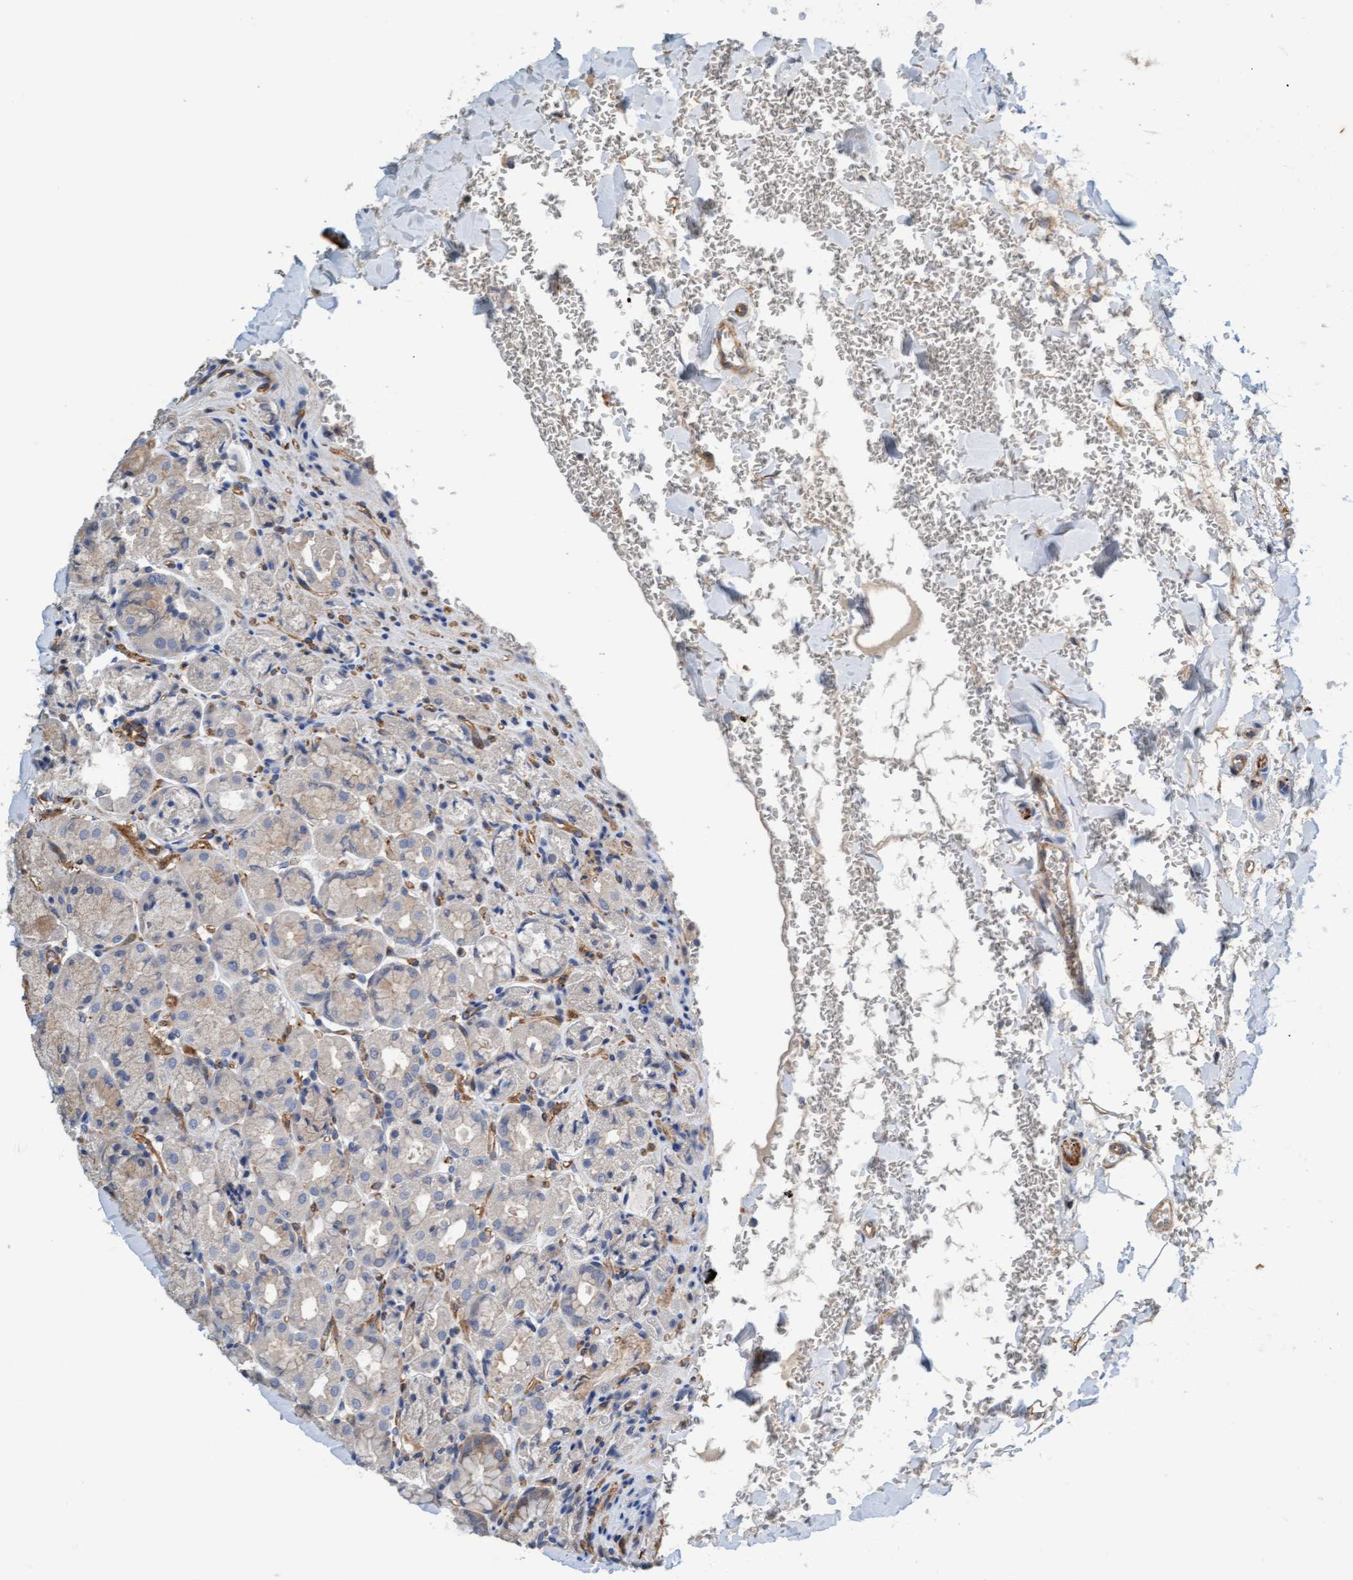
{"staining": {"intensity": "negative", "quantity": "none", "location": "none"}, "tissue": "stomach", "cell_type": "Glandular cells", "image_type": "normal", "snomed": [{"axis": "morphology", "description": "Normal tissue, NOS"}, {"axis": "topography", "description": "Stomach"}], "caption": "The image displays no significant expression in glandular cells of stomach.", "gene": "FMNL3", "patient": {"sex": "male", "age": 42}}